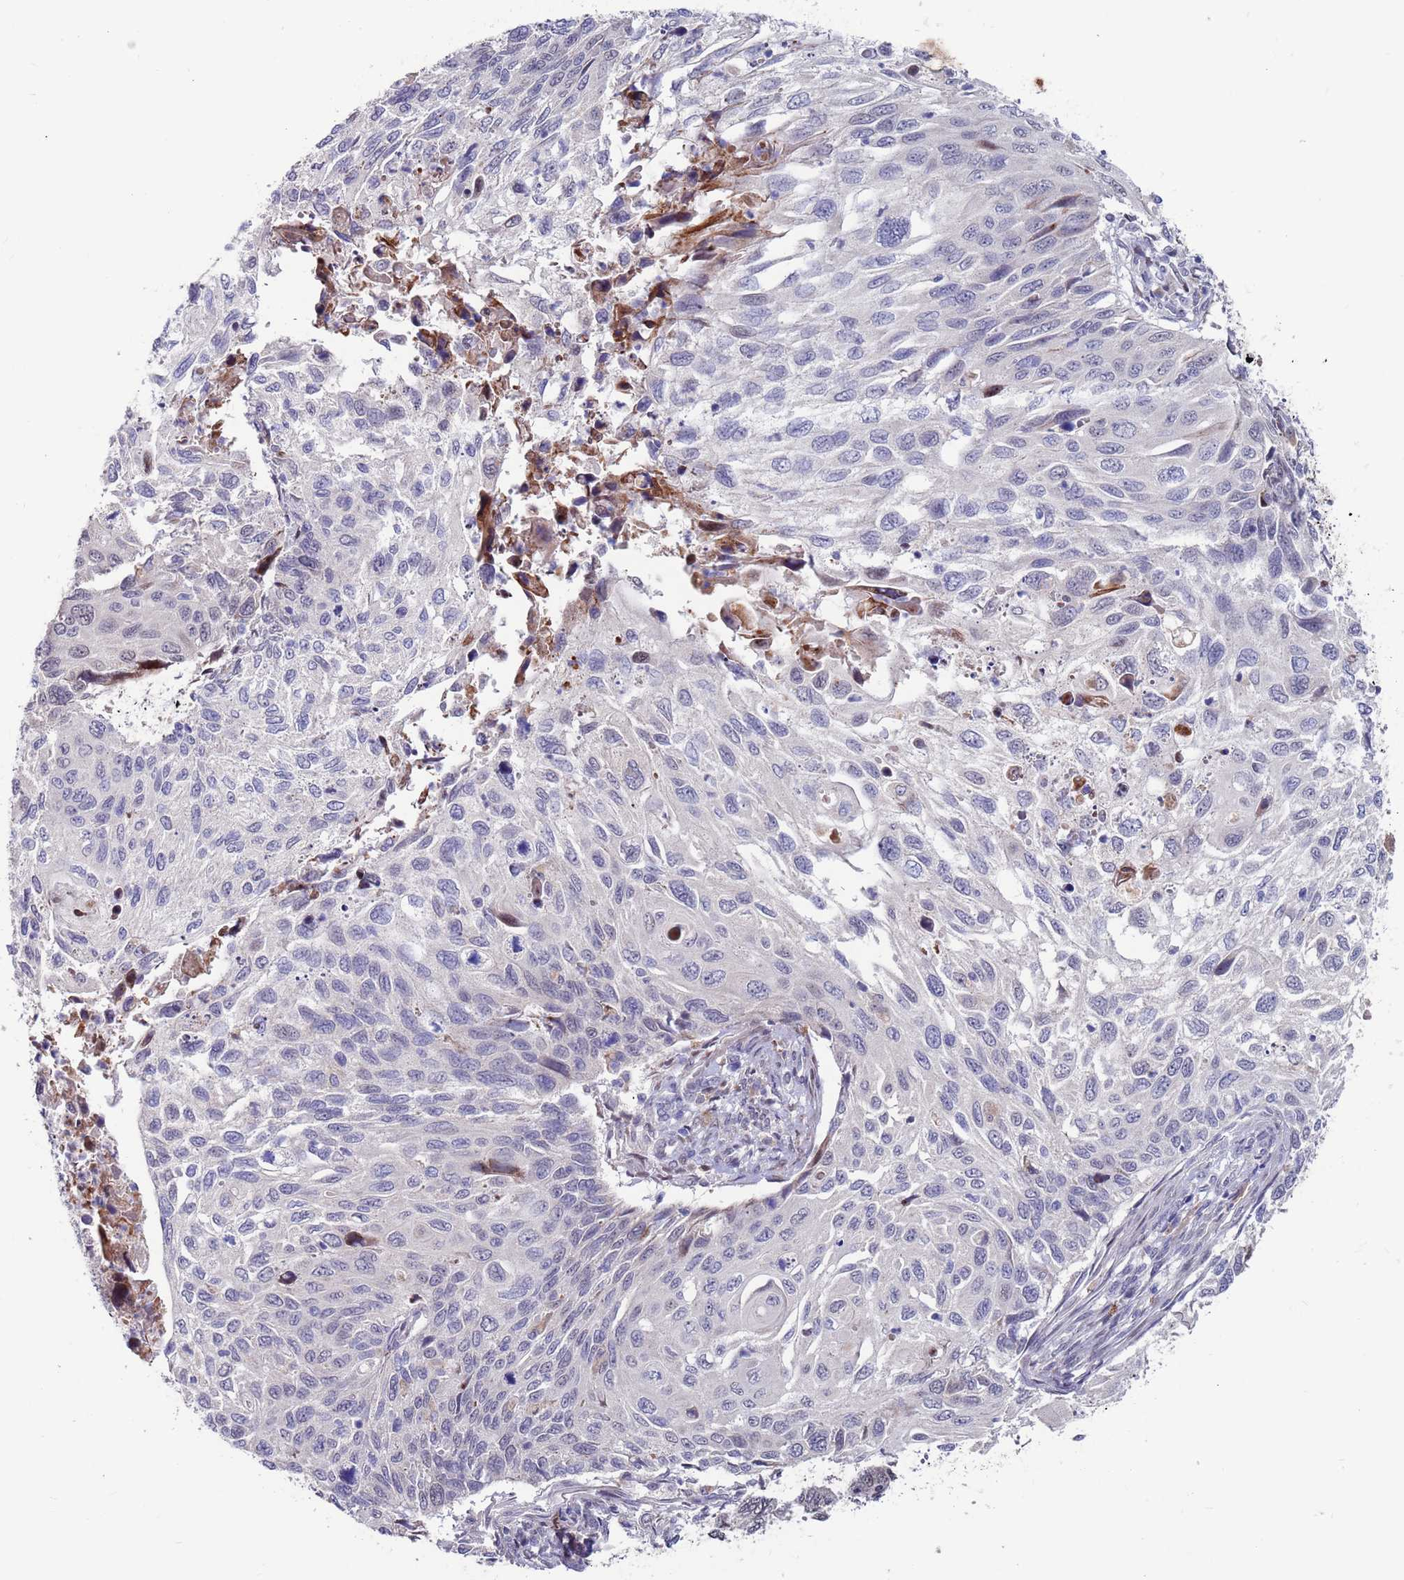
{"staining": {"intensity": "weak", "quantity": "<25%", "location": "nuclear"}, "tissue": "cervical cancer", "cell_type": "Tumor cells", "image_type": "cancer", "snomed": [{"axis": "morphology", "description": "Squamous cell carcinoma, NOS"}, {"axis": "topography", "description": "Cervix"}], "caption": "IHC photomicrograph of squamous cell carcinoma (cervical) stained for a protein (brown), which displays no positivity in tumor cells.", "gene": "FBXO27", "patient": {"sex": "female", "age": 70}}